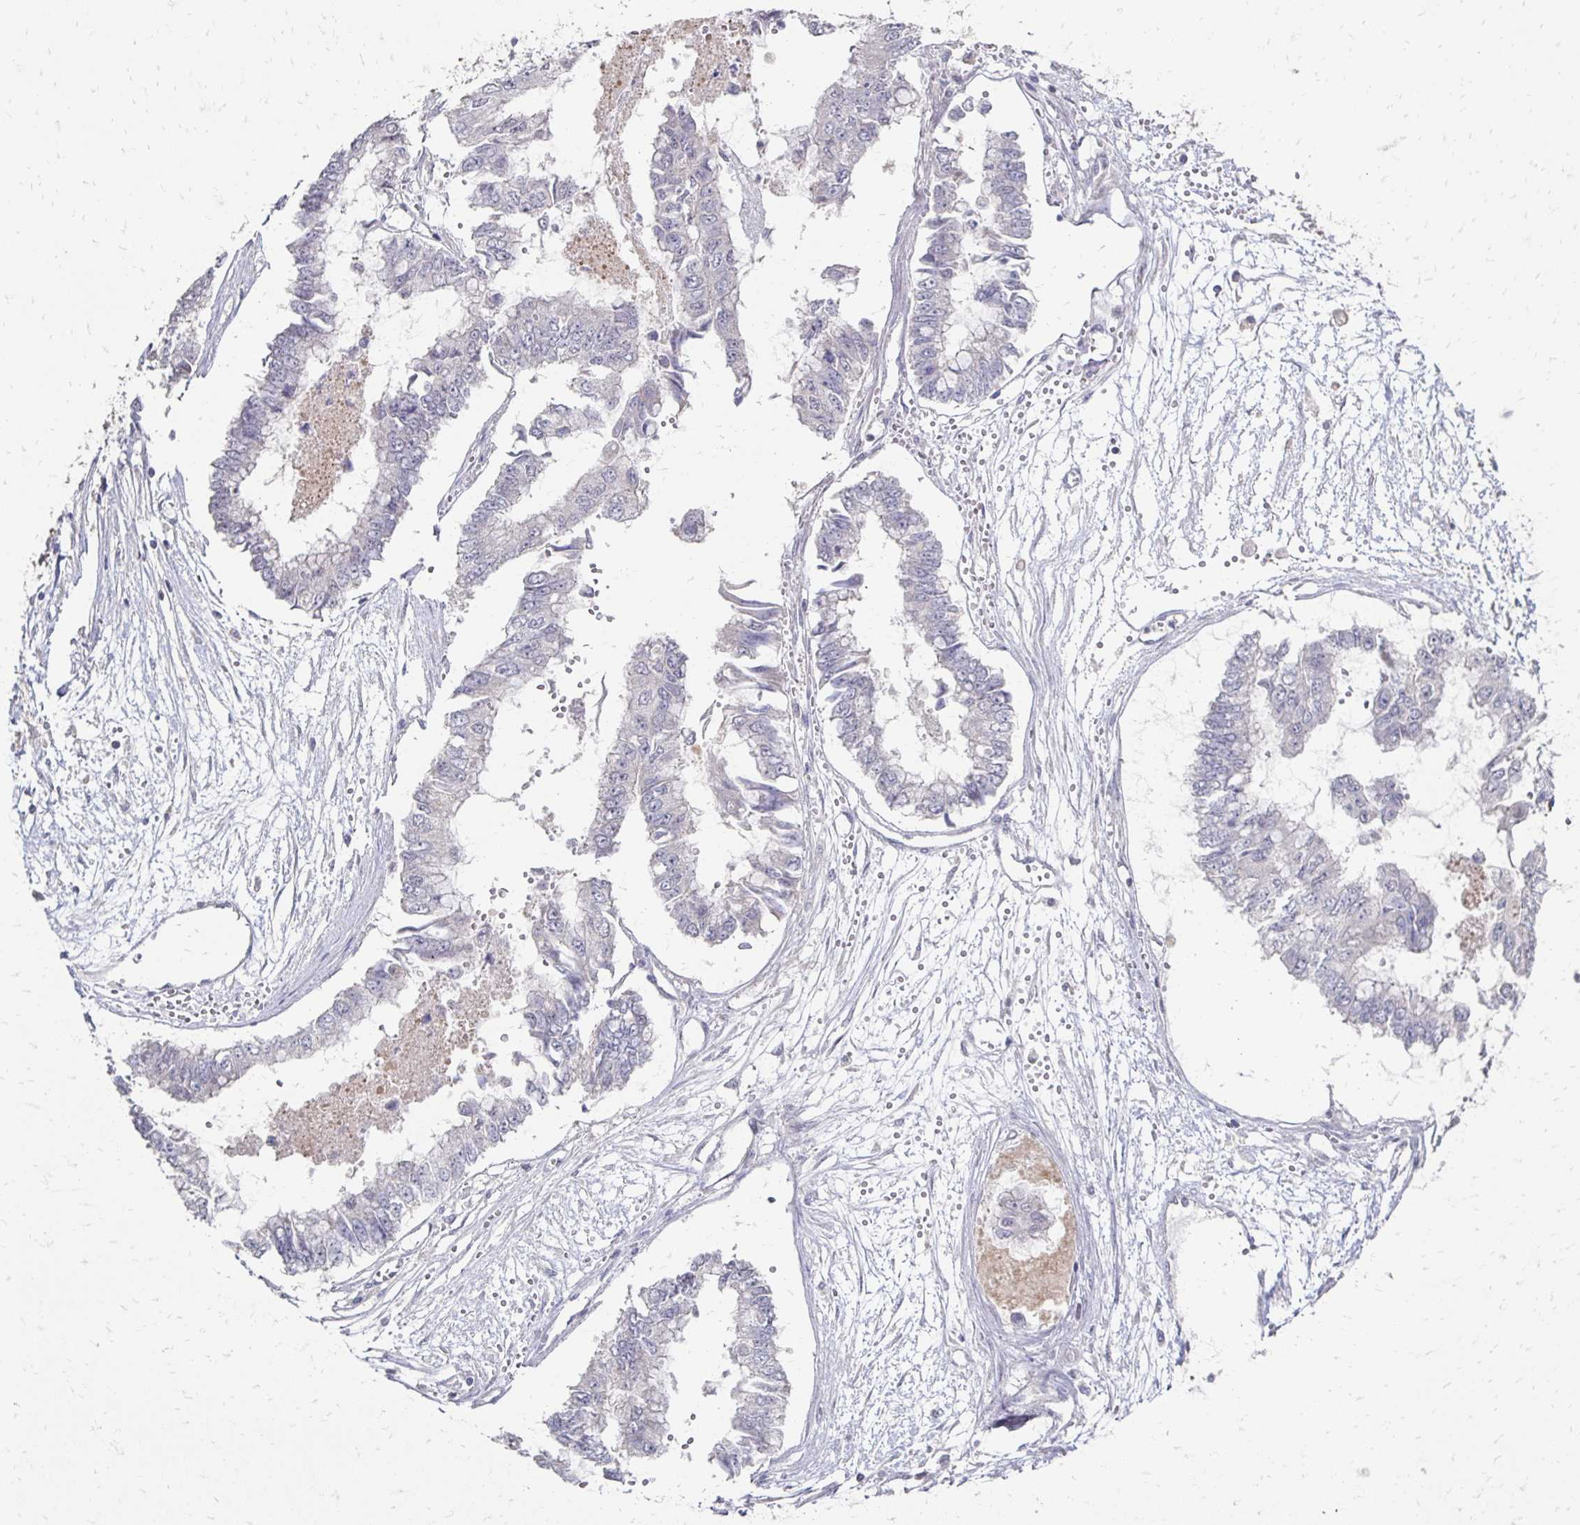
{"staining": {"intensity": "negative", "quantity": "none", "location": "none"}, "tissue": "ovarian cancer", "cell_type": "Tumor cells", "image_type": "cancer", "snomed": [{"axis": "morphology", "description": "Cystadenocarcinoma, mucinous, NOS"}, {"axis": "topography", "description": "Ovary"}], "caption": "Histopathology image shows no protein positivity in tumor cells of mucinous cystadenocarcinoma (ovarian) tissue.", "gene": "ZNF727", "patient": {"sex": "female", "age": 72}}